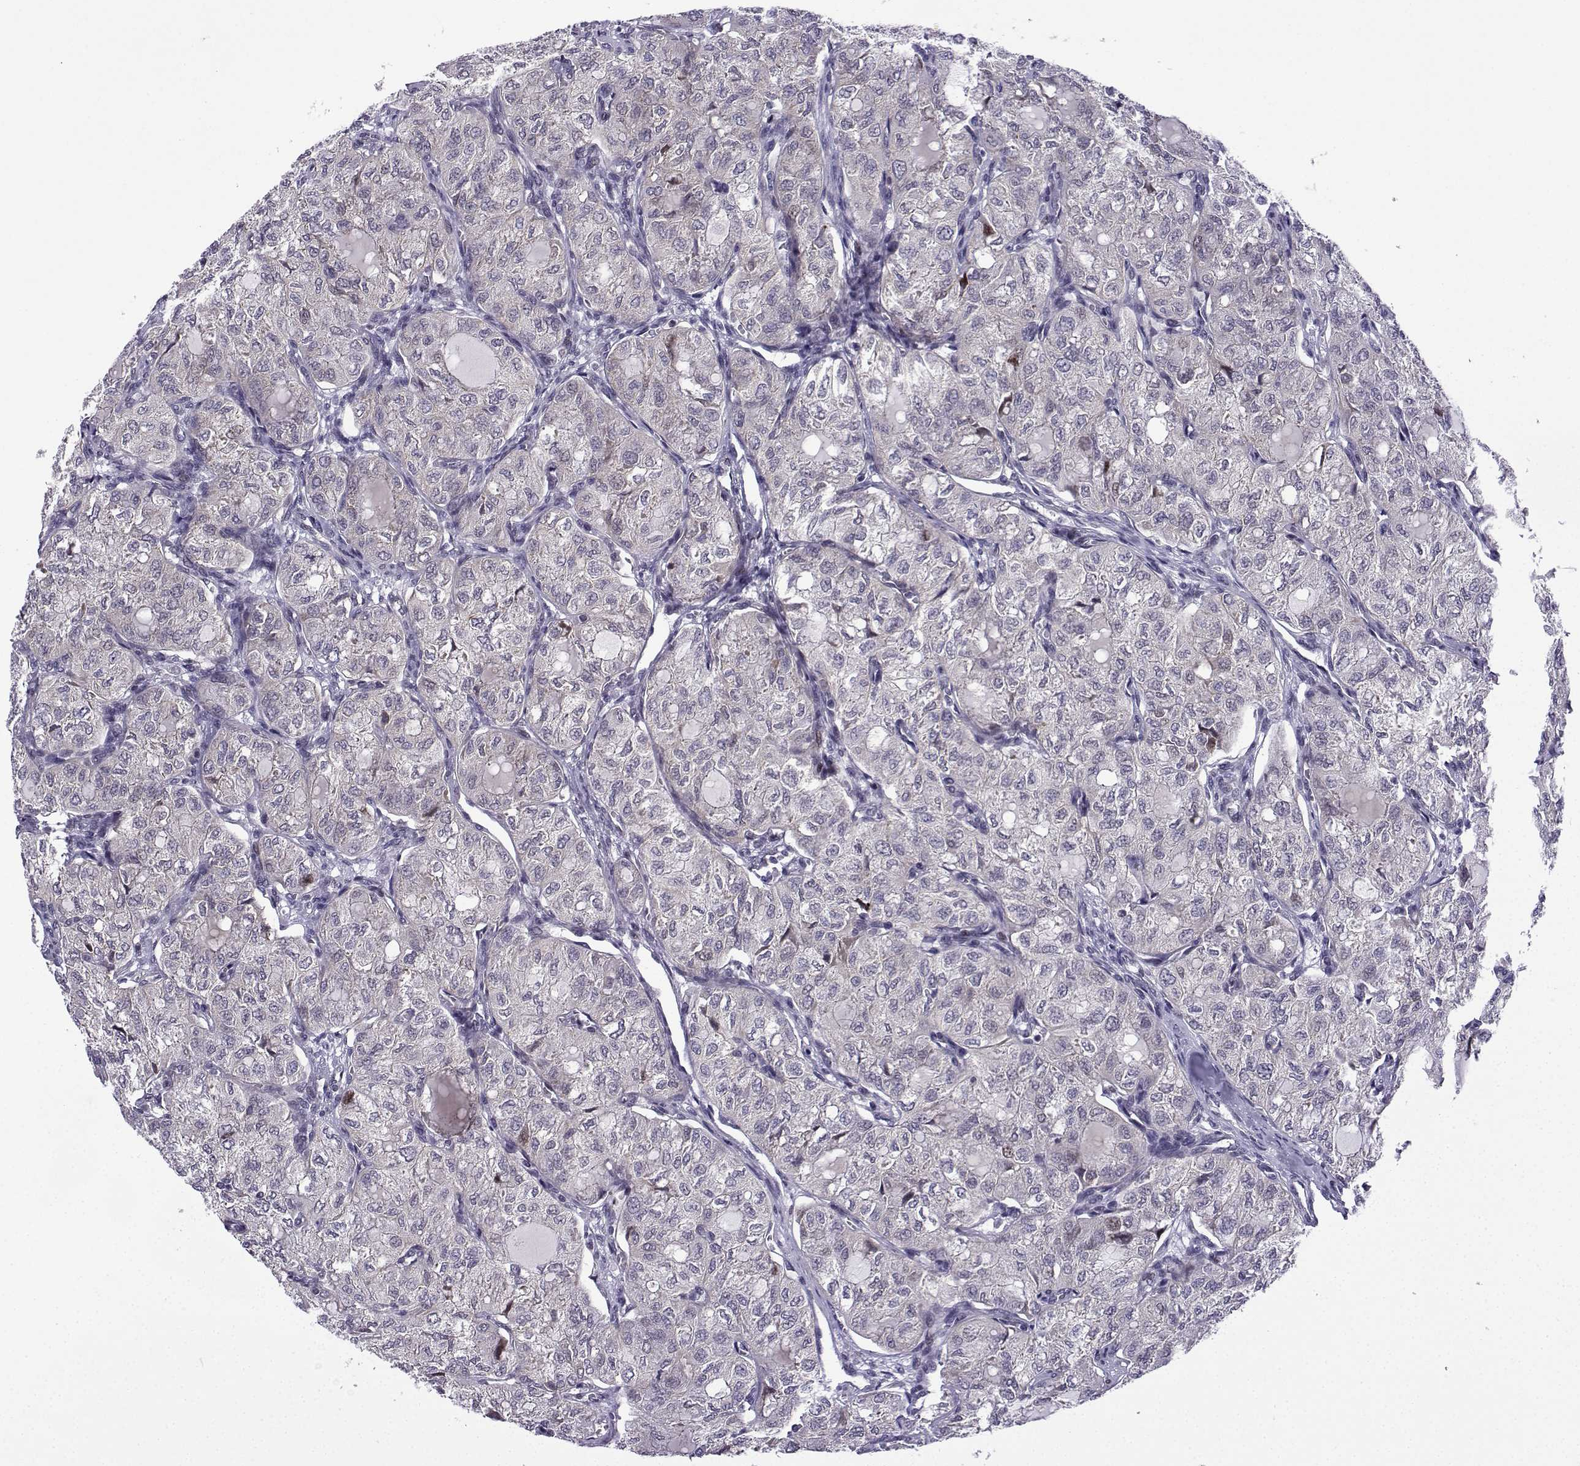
{"staining": {"intensity": "negative", "quantity": "none", "location": "none"}, "tissue": "thyroid cancer", "cell_type": "Tumor cells", "image_type": "cancer", "snomed": [{"axis": "morphology", "description": "Follicular adenoma carcinoma, NOS"}, {"axis": "topography", "description": "Thyroid gland"}], "caption": "Human thyroid cancer stained for a protein using IHC demonstrates no expression in tumor cells.", "gene": "FGF3", "patient": {"sex": "male", "age": 75}}